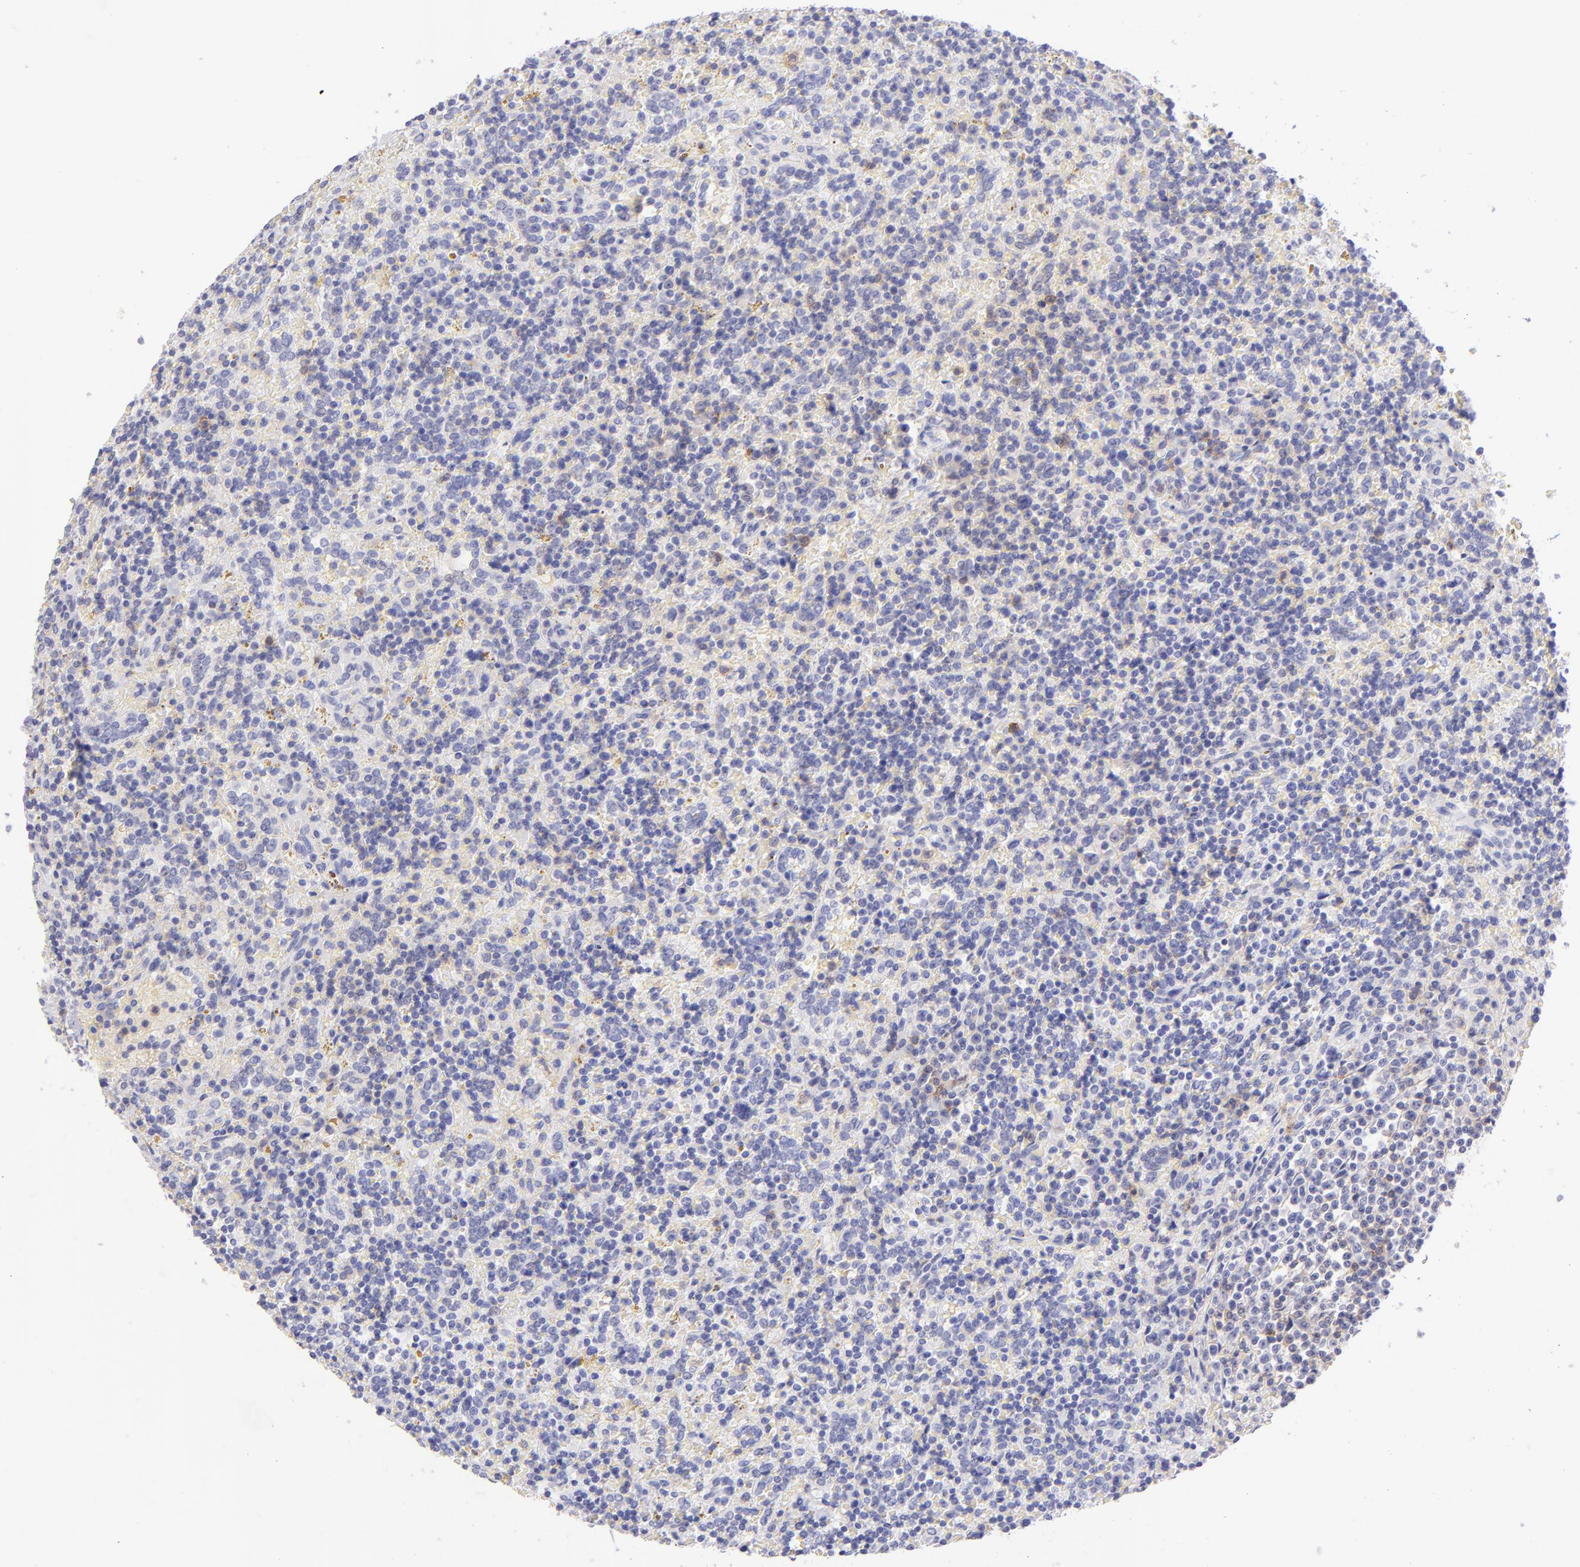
{"staining": {"intensity": "negative", "quantity": "none", "location": "none"}, "tissue": "lymphoma", "cell_type": "Tumor cells", "image_type": "cancer", "snomed": [{"axis": "morphology", "description": "Malignant lymphoma, non-Hodgkin's type, Low grade"}, {"axis": "topography", "description": "Spleen"}], "caption": "The IHC image has no significant expression in tumor cells of lymphoma tissue.", "gene": "CD69", "patient": {"sex": "male", "age": 67}}